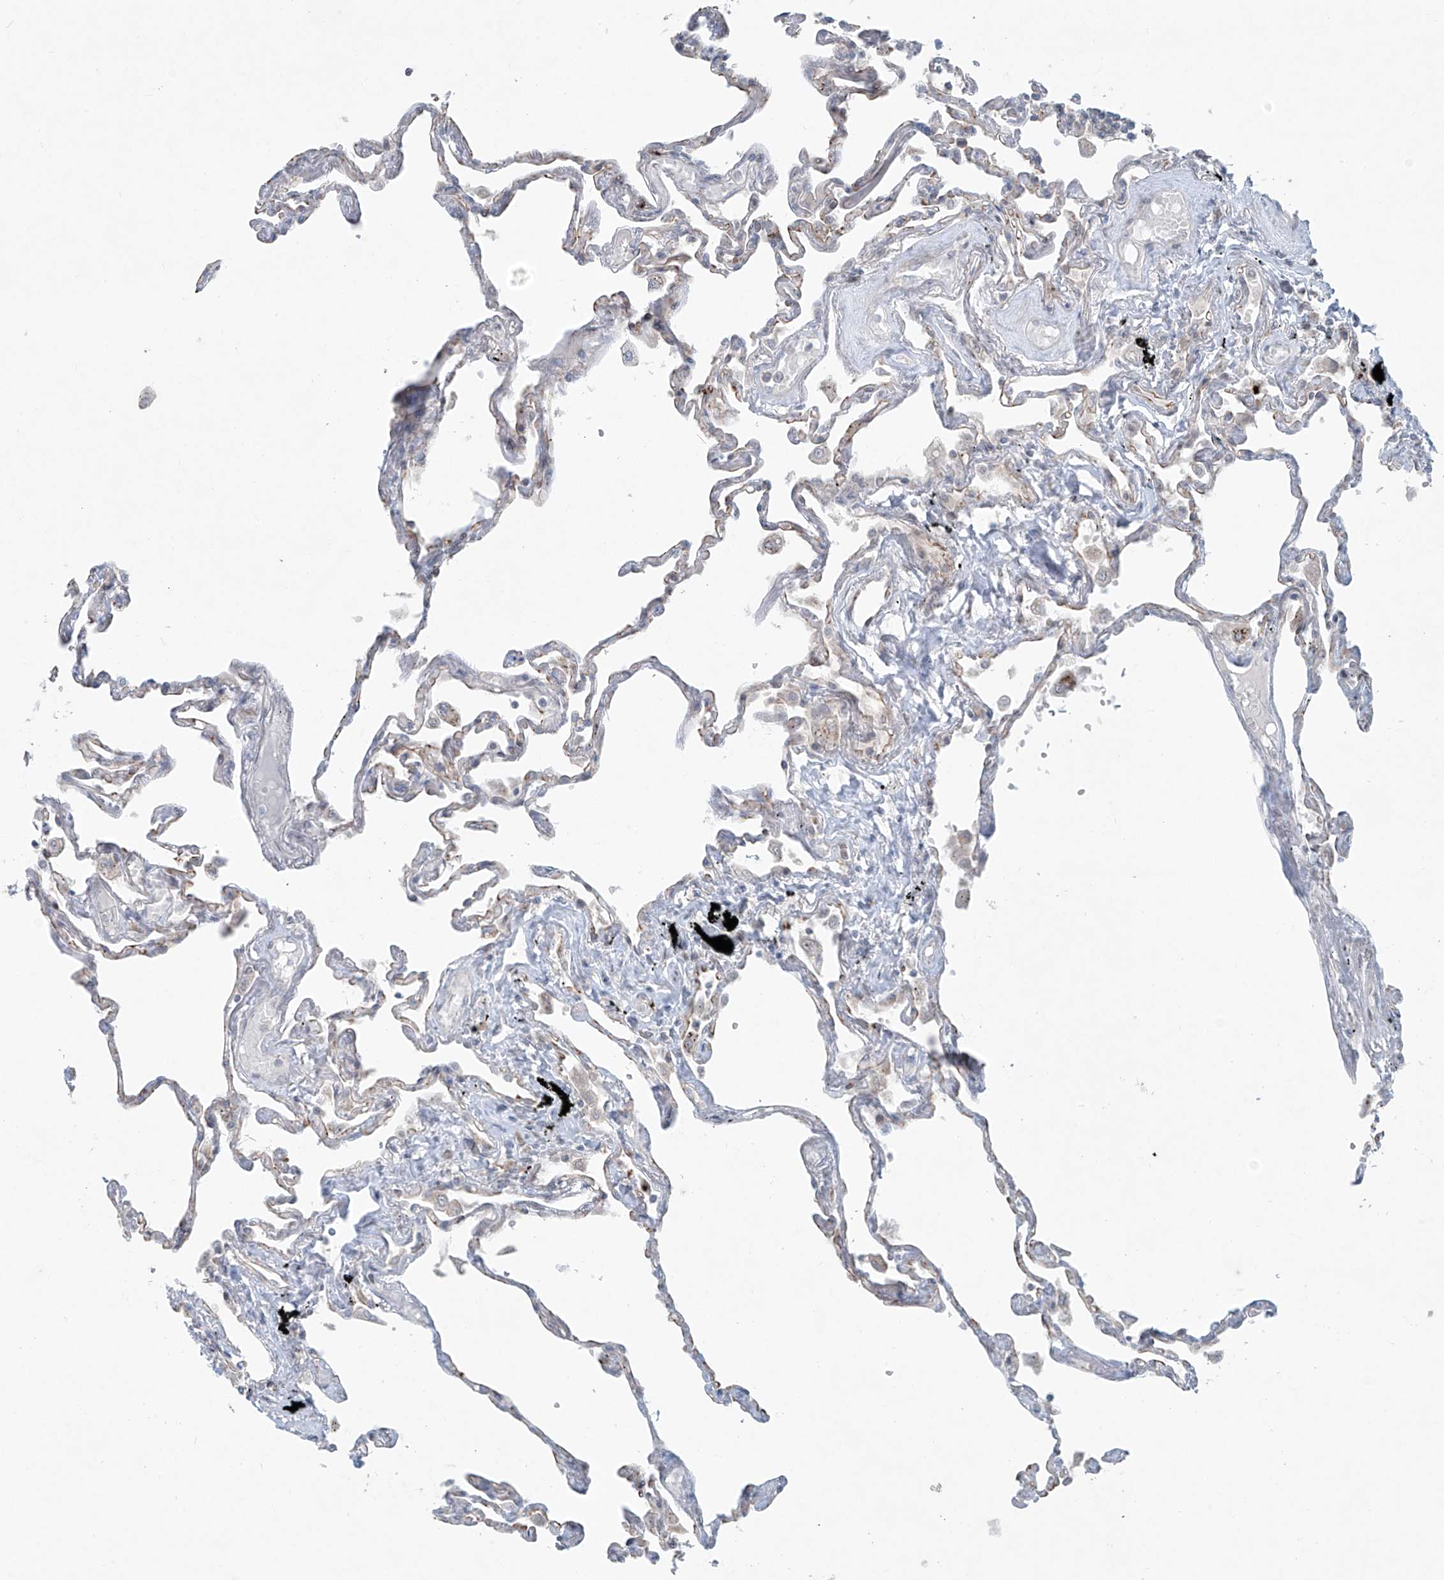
{"staining": {"intensity": "weak", "quantity": "25%-75%", "location": "cytoplasmic/membranous"}, "tissue": "lung", "cell_type": "Alveolar cells", "image_type": "normal", "snomed": [{"axis": "morphology", "description": "Normal tissue, NOS"}, {"axis": "topography", "description": "Lung"}], "caption": "Immunohistochemistry (IHC) (DAB (3,3'-diaminobenzidine)) staining of benign lung demonstrates weak cytoplasmic/membranous protein staining in about 25%-75% of alveolar cells. The protein of interest is shown in brown color, while the nuclei are stained blue.", "gene": "PPAT", "patient": {"sex": "female", "age": 67}}